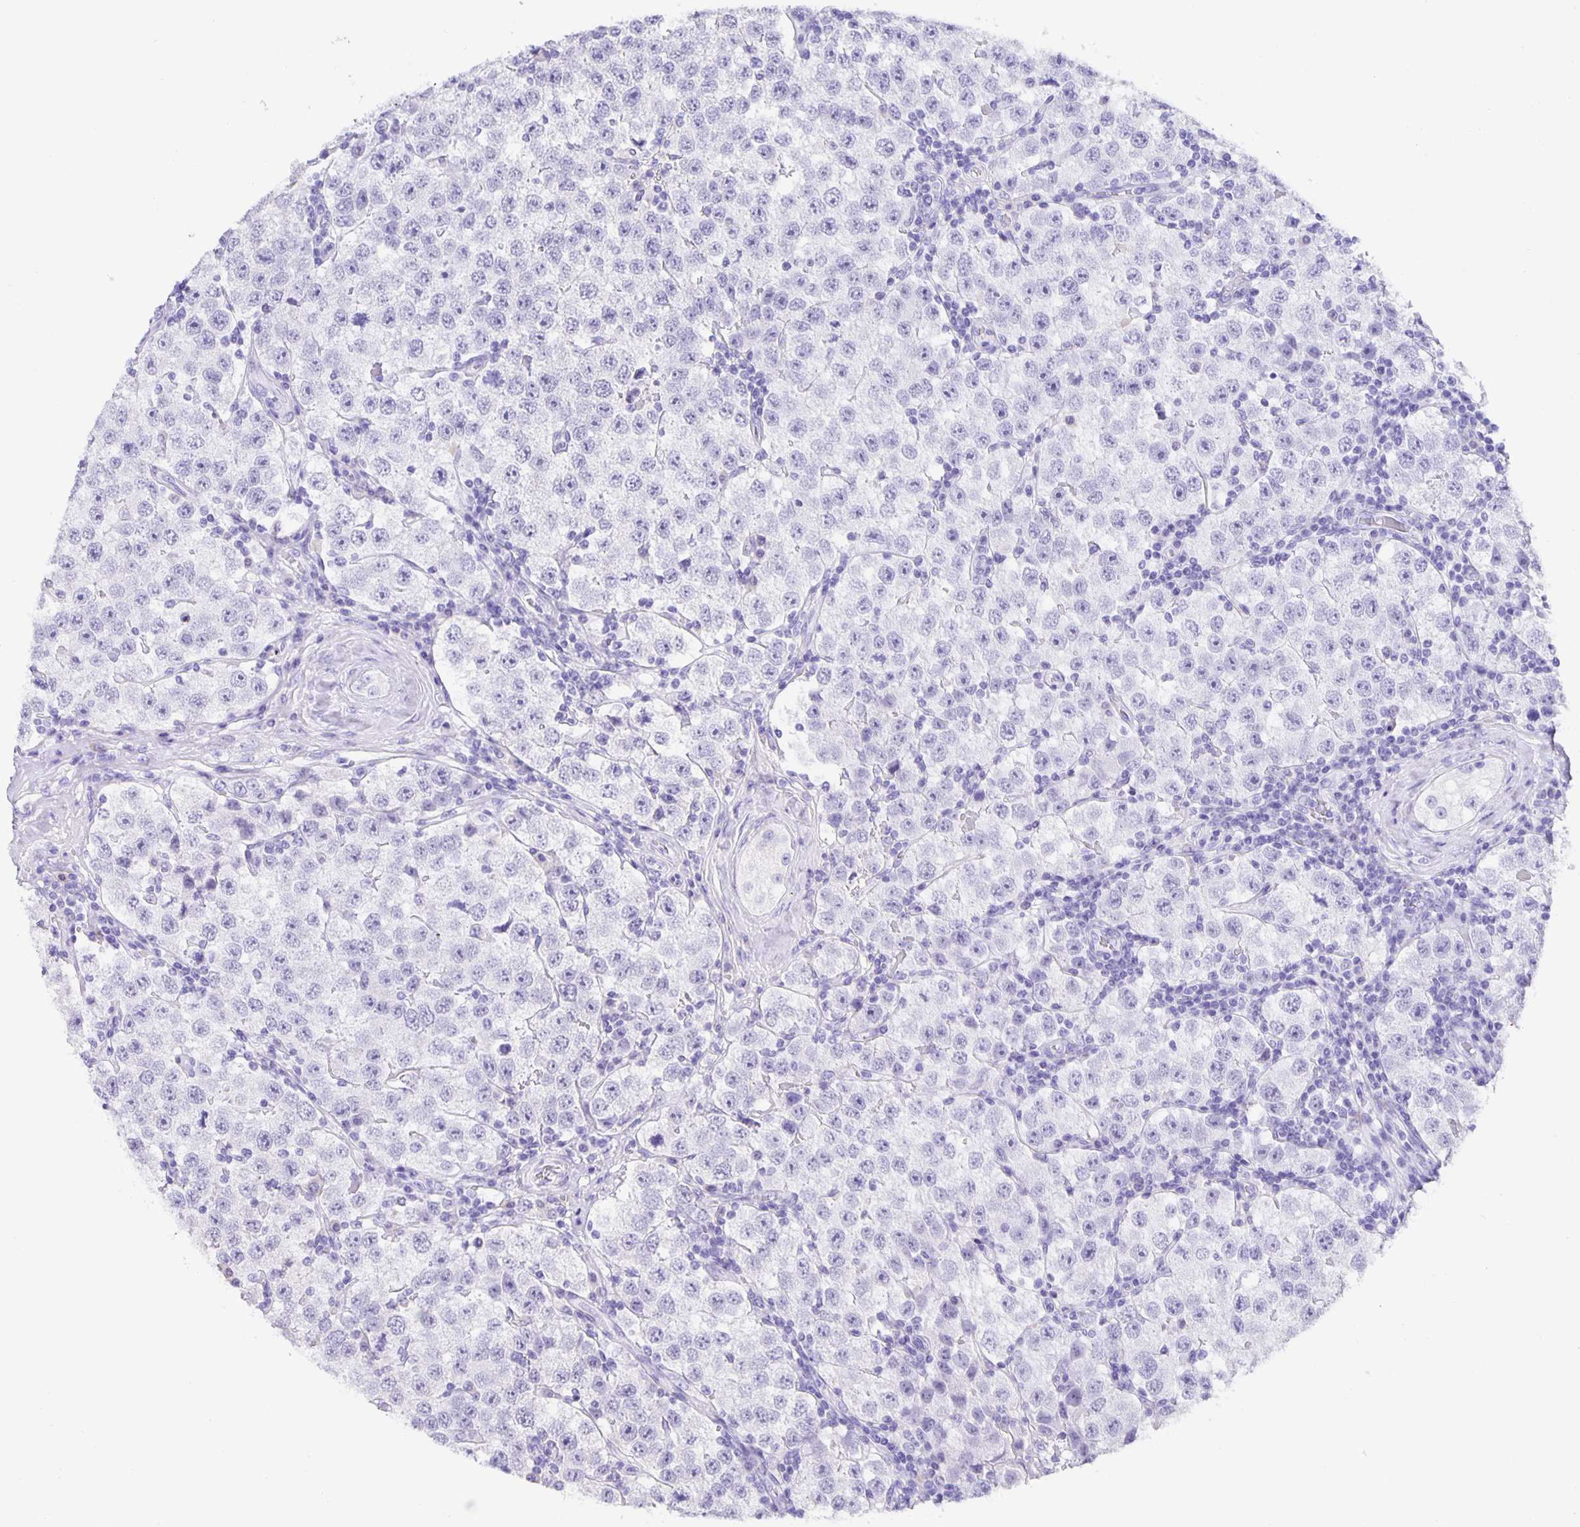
{"staining": {"intensity": "negative", "quantity": "none", "location": "none"}, "tissue": "testis cancer", "cell_type": "Tumor cells", "image_type": "cancer", "snomed": [{"axis": "morphology", "description": "Seminoma, NOS"}, {"axis": "topography", "description": "Testis"}], "caption": "IHC histopathology image of neoplastic tissue: seminoma (testis) stained with DAB shows no significant protein positivity in tumor cells.", "gene": "GUCA2A", "patient": {"sex": "male", "age": 34}}